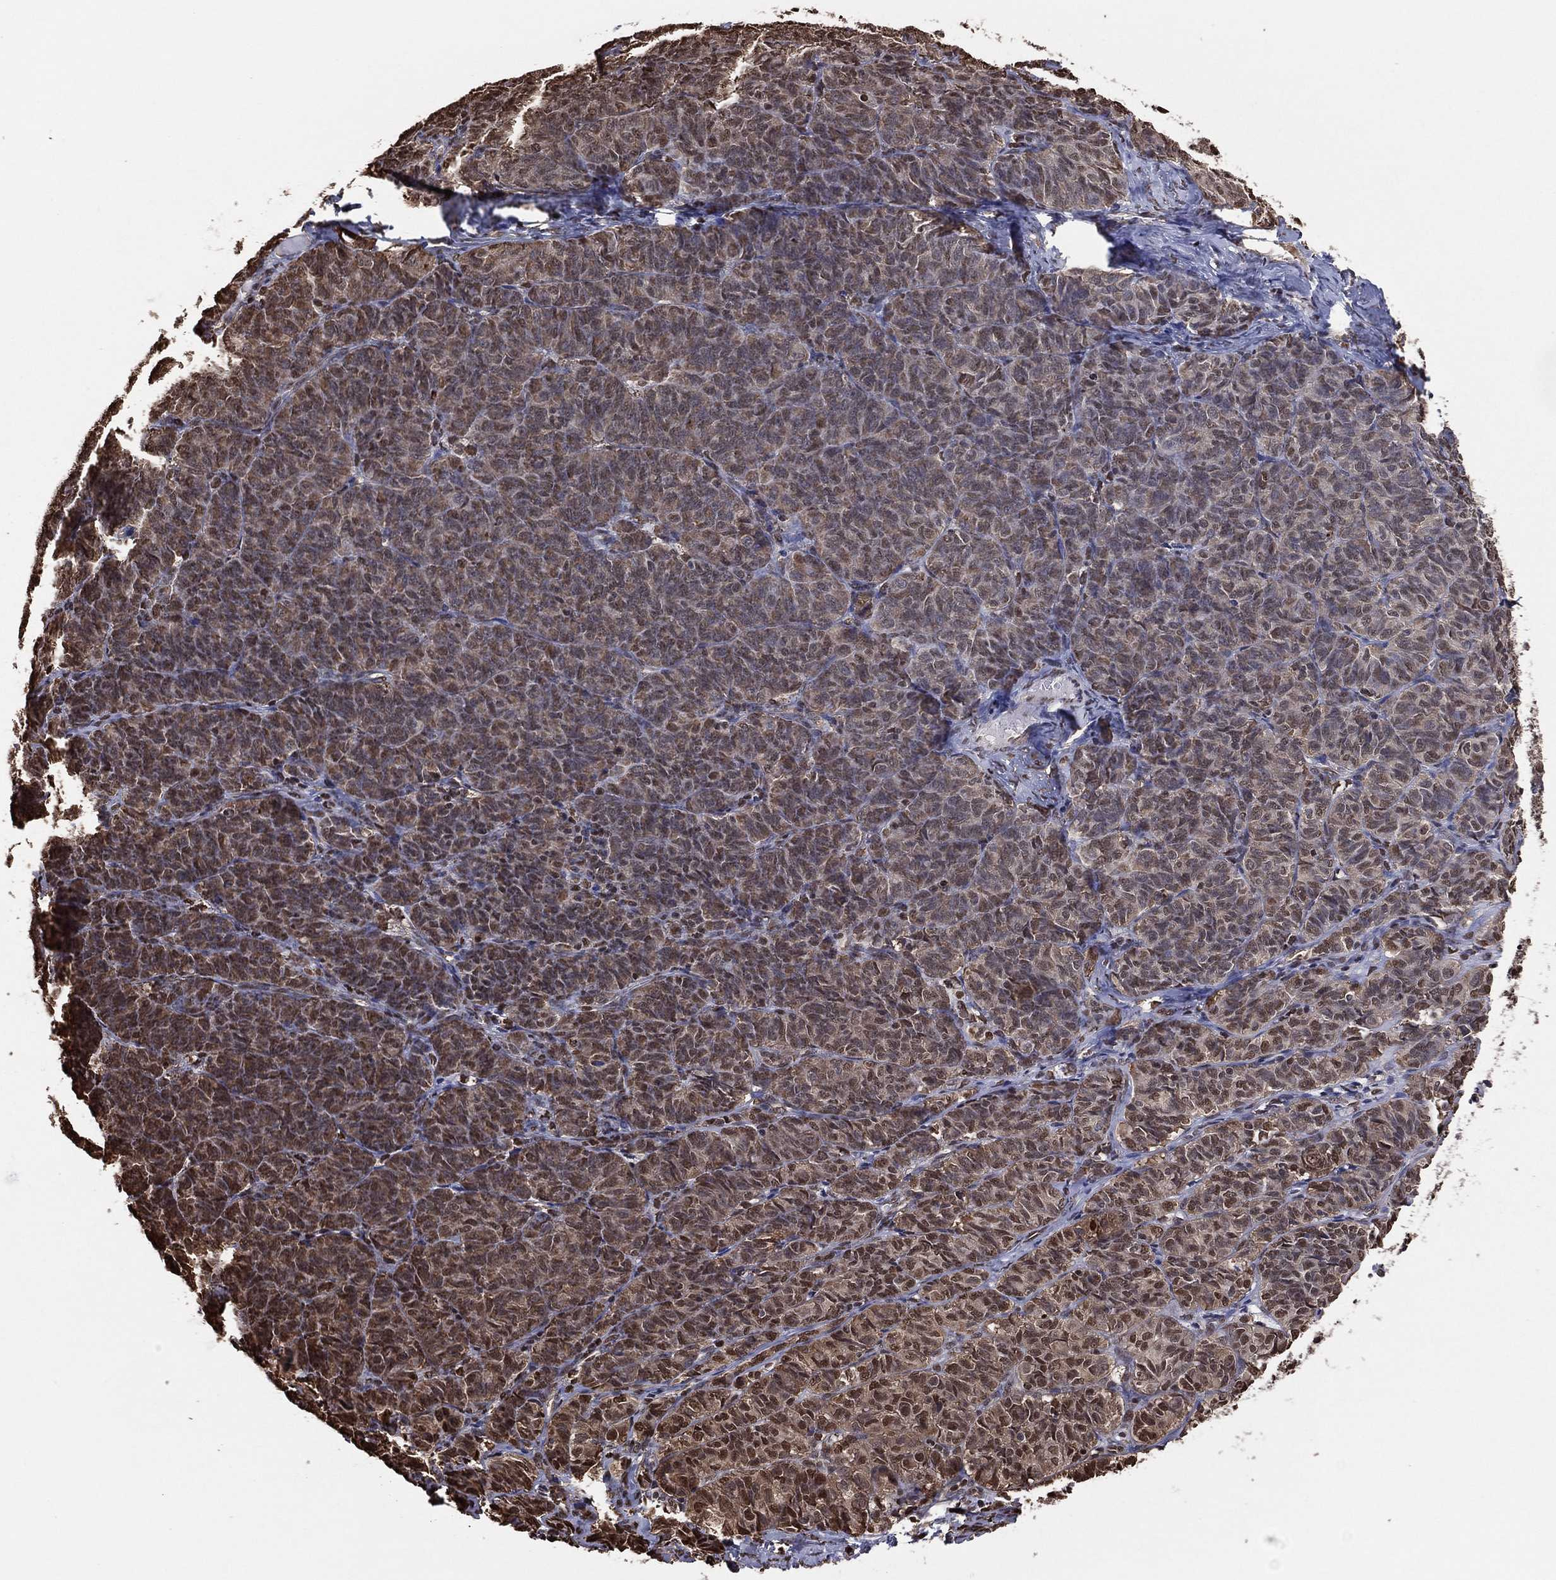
{"staining": {"intensity": "moderate", "quantity": "25%-75%", "location": "cytoplasmic/membranous"}, "tissue": "ovarian cancer", "cell_type": "Tumor cells", "image_type": "cancer", "snomed": [{"axis": "morphology", "description": "Carcinoma, endometroid"}, {"axis": "topography", "description": "Ovary"}], "caption": "Endometroid carcinoma (ovarian) tissue displays moderate cytoplasmic/membranous staining in about 25%-75% of tumor cells", "gene": "GAPDH", "patient": {"sex": "female", "age": 80}}